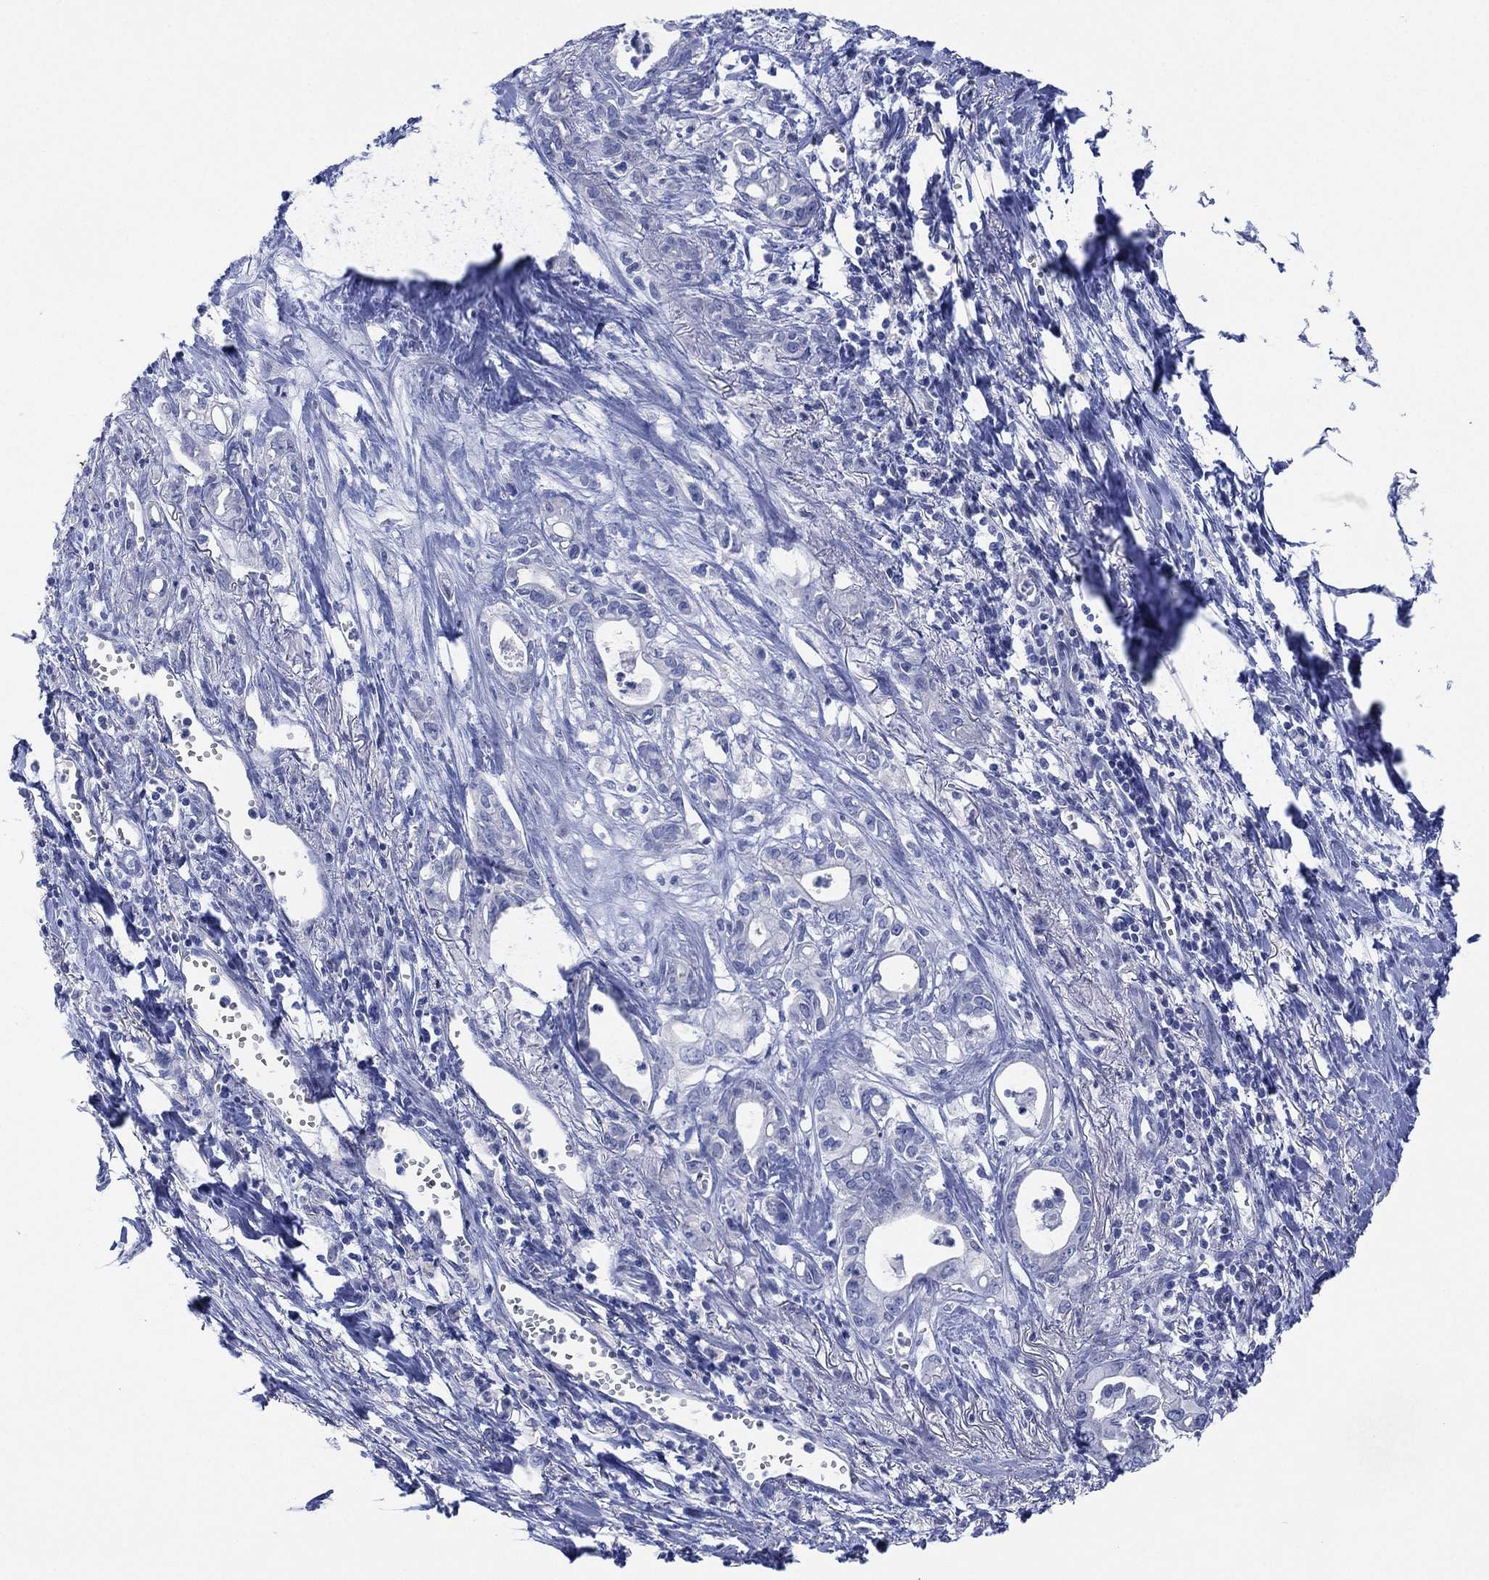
{"staining": {"intensity": "negative", "quantity": "none", "location": "none"}, "tissue": "pancreatic cancer", "cell_type": "Tumor cells", "image_type": "cancer", "snomed": [{"axis": "morphology", "description": "Adenocarcinoma, NOS"}, {"axis": "topography", "description": "Pancreas"}], "caption": "High magnification brightfield microscopy of pancreatic cancer (adenocarcinoma) stained with DAB (3,3'-diaminobenzidine) (brown) and counterstained with hematoxylin (blue): tumor cells show no significant expression. Nuclei are stained in blue.", "gene": "CHRNA3", "patient": {"sex": "male", "age": 71}}